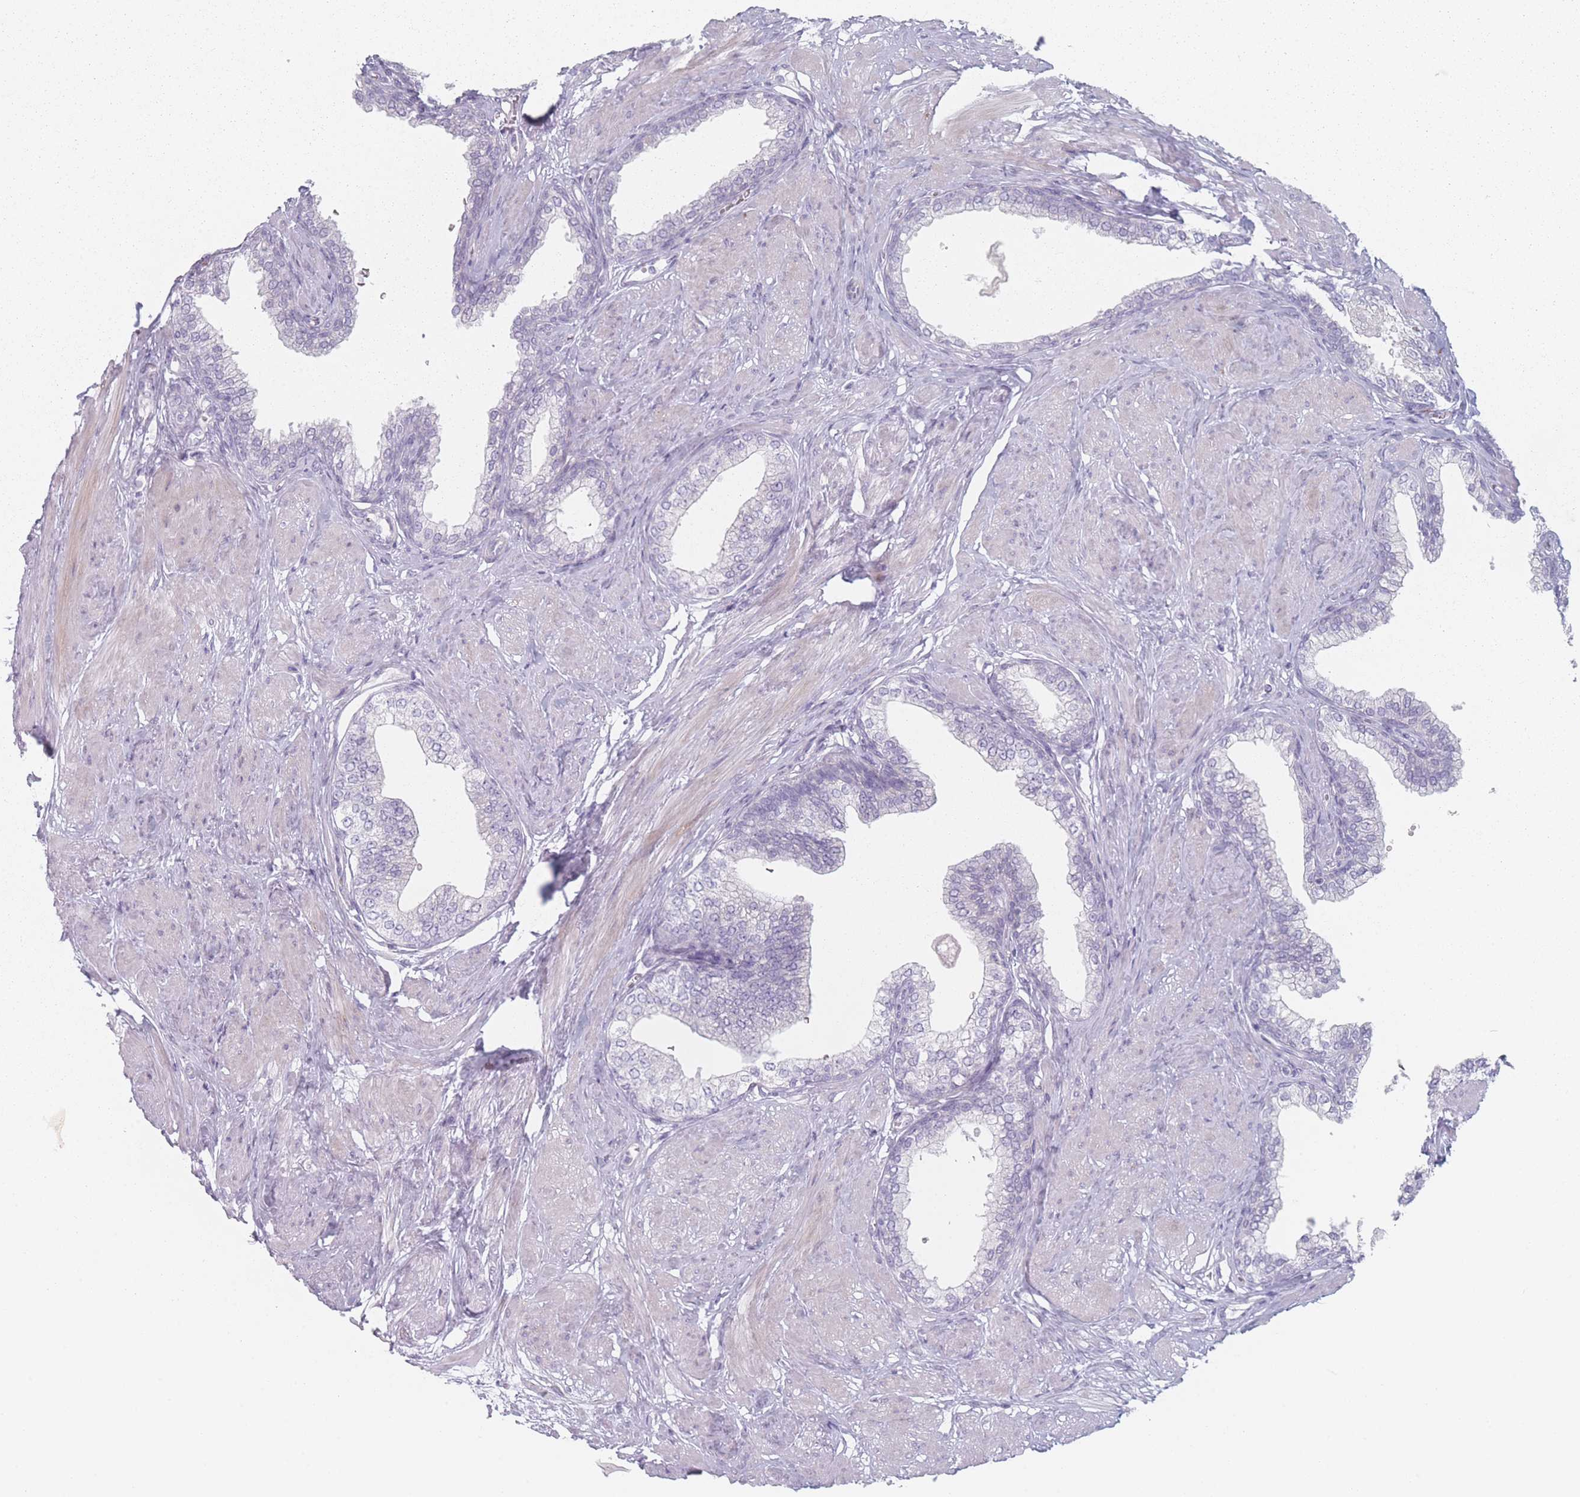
{"staining": {"intensity": "moderate", "quantity": "<25%", "location": "cytoplasmic/membranous"}, "tissue": "prostate", "cell_type": "Glandular cells", "image_type": "normal", "snomed": [{"axis": "morphology", "description": "Normal tissue, NOS"}, {"axis": "morphology", "description": "Urothelial carcinoma, Low grade"}, {"axis": "topography", "description": "Urinary bladder"}, {"axis": "topography", "description": "Prostate"}], "caption": "A brown stain labels moderate cytoplasmic/membranous positivity of a protein in glandular cells of benign human prostate. (brown staining indicates protein expression, while blue staining denotes nuclei).", "gene": "RNF4", "patient": {"sex": "male", "age": 60}}